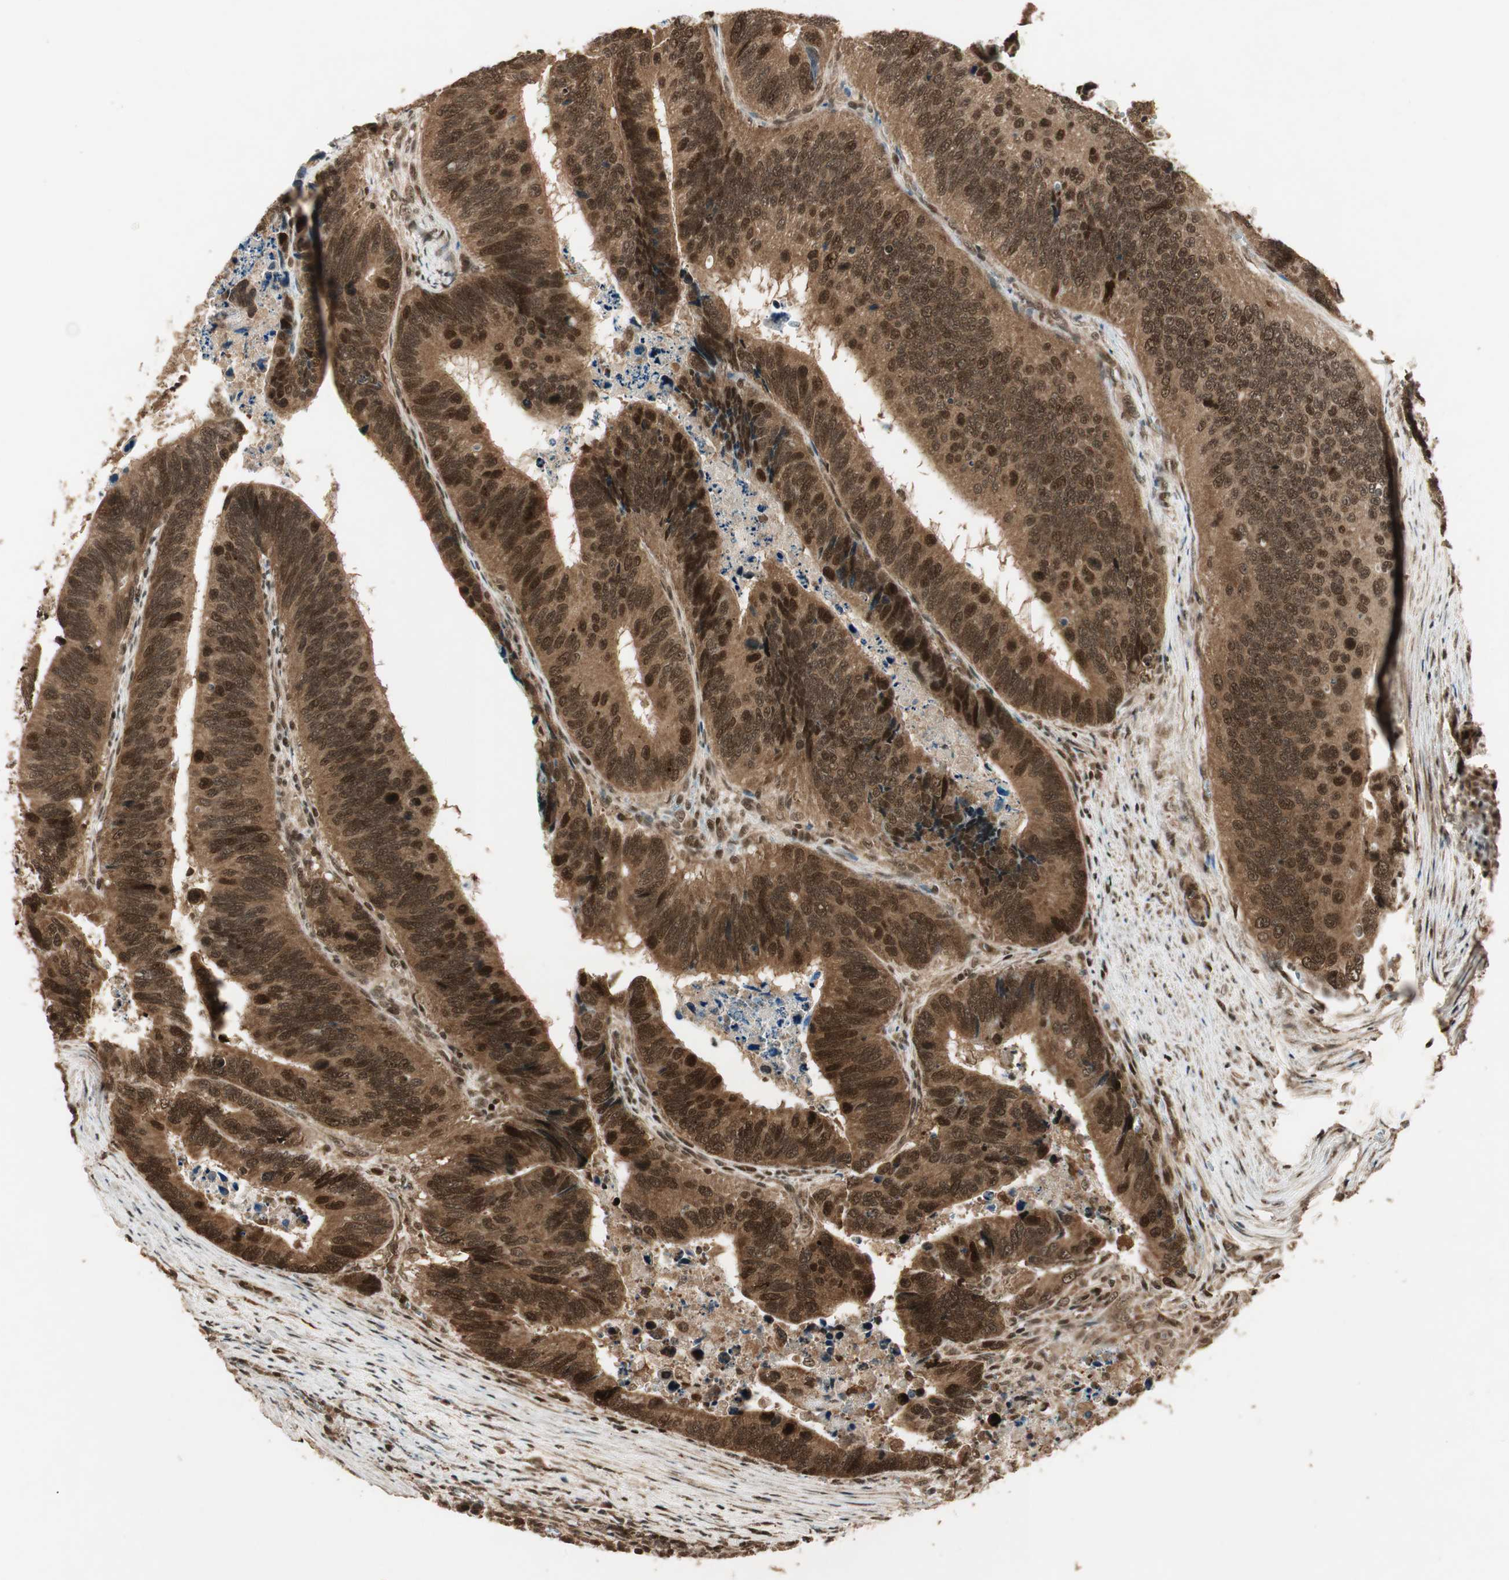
{"staining": {"intensity": "strong", "quantity": ">75%", "location": "cytoplasmic/membranous,nuclear"}, "tissue": "colorectal cancer", "cell_type": "Tumor cells", "image_type": "cancer", "snomed": [{"axis": "morphology", "description": "Adenocarcinoma, NOS"}, {"axis": "topography", "description": "Colon"}], "caption": "Immunohistochemistry of human adenocarcinoma (colorectal) demonstrates high levels of strong cytoplasmic/membranous and nuclear staining in approximately >75% of tumor cells. The staining was performed using DAB (3,3'-diaminobenzidine), with brown indicating positive protein expression. Nuclei are stained blue with hematoxylin.", "gene": "RPA3", "patient": {"sex": "male", "age": 72}}